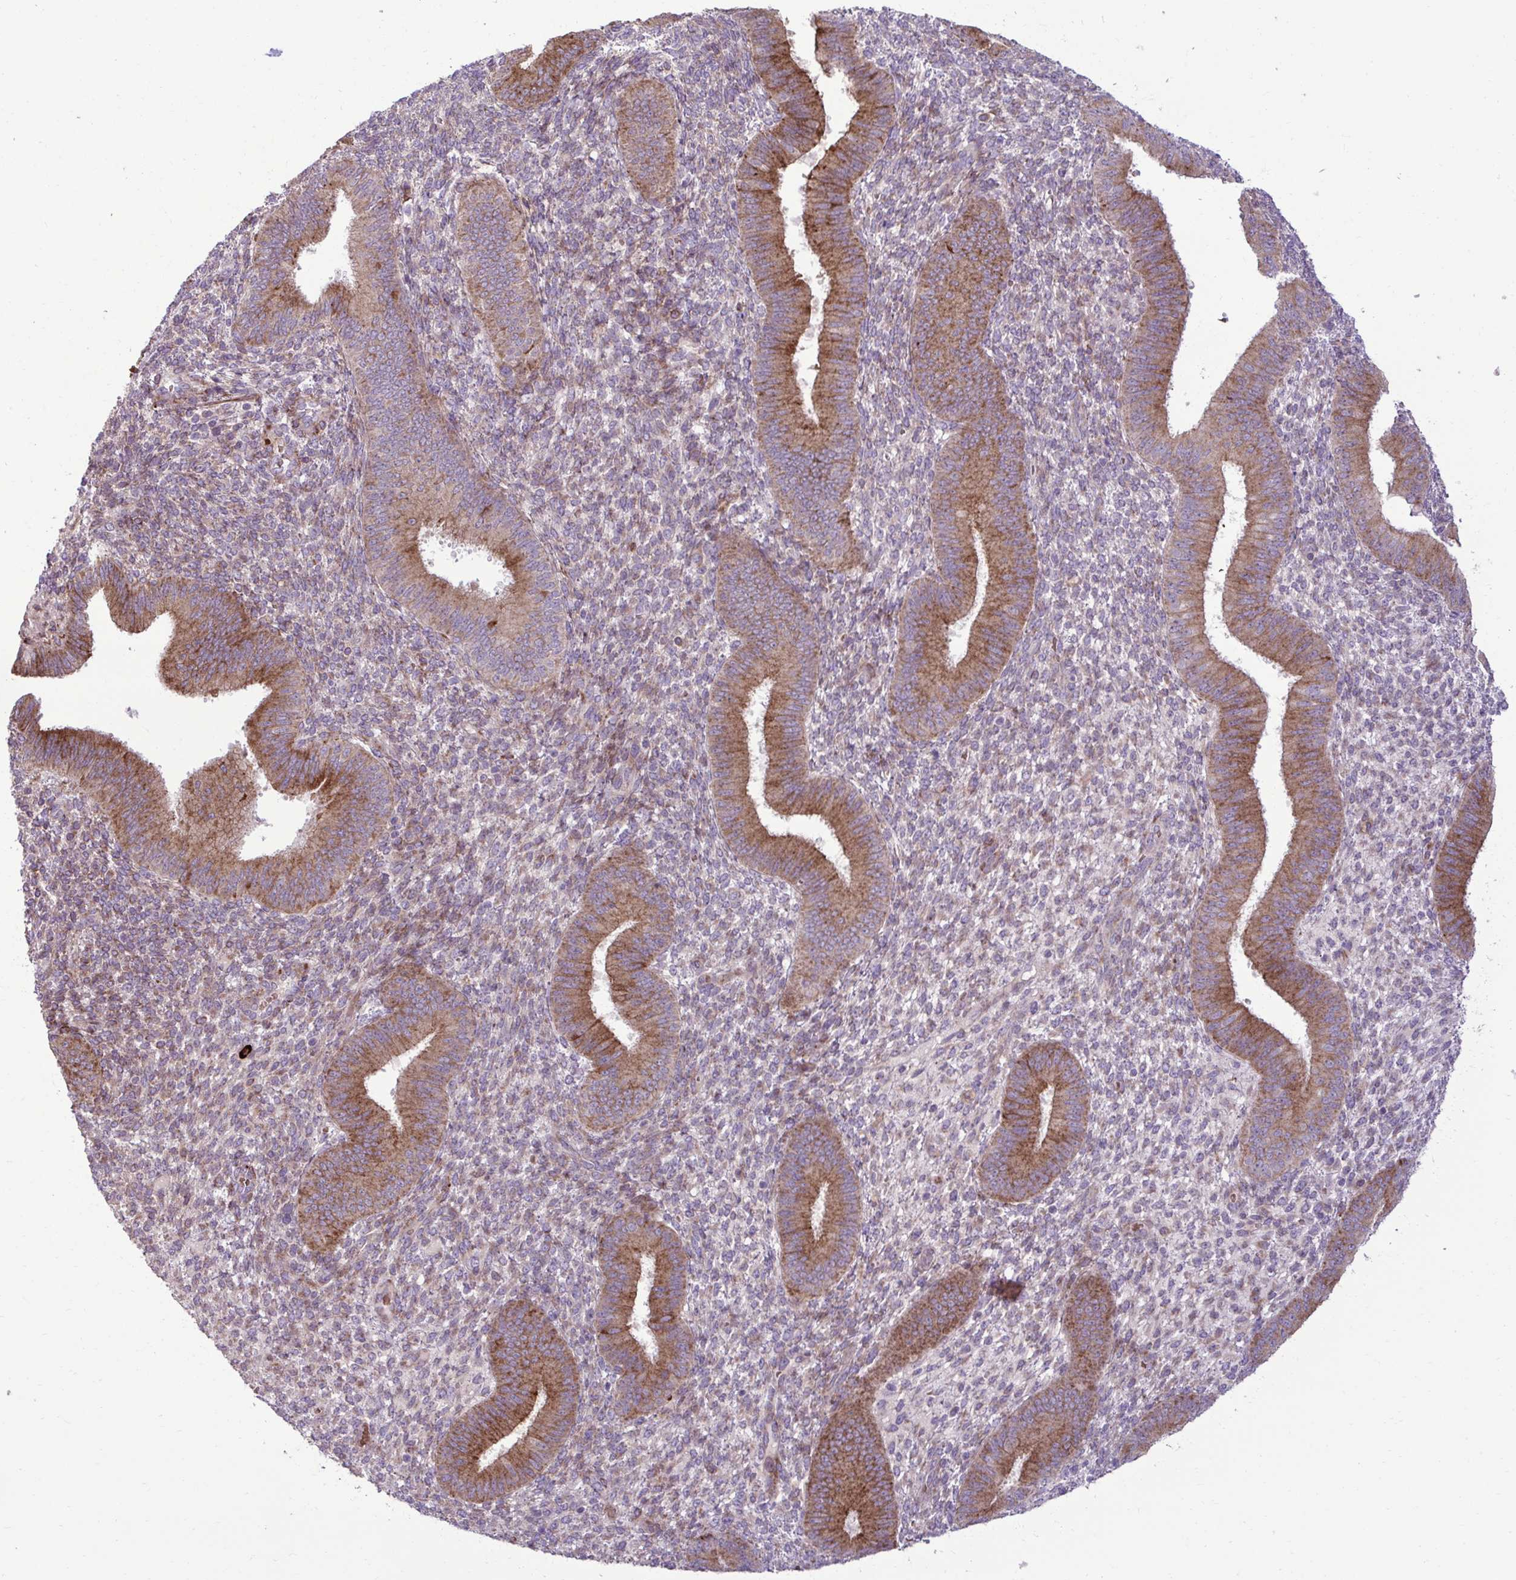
{"staining": {"intensity": "weak", "quantity": "25%-75%", "location": "cytoplasmic/membranous"}, "tissue": "endometrium", "cell_type": "Cells in endometrial stroma", "image_type": "normal", "snomed": [{"axis": "morphology", "description": "Normal tissue, NOS"}, {"axis": "topography", "description": "Endometrium"}], "caption": "The photomicrograph displays immunohistochemical staining of benign endometrium. There is weak cytoplasmic/membranous staining is seen in approximately 25%-75% of cells in endometrial stroma. (IHC, brightfield microscopy, high magnification).", "gene": "LIMS1", "patient": {"sex": "female", "age": 39}}